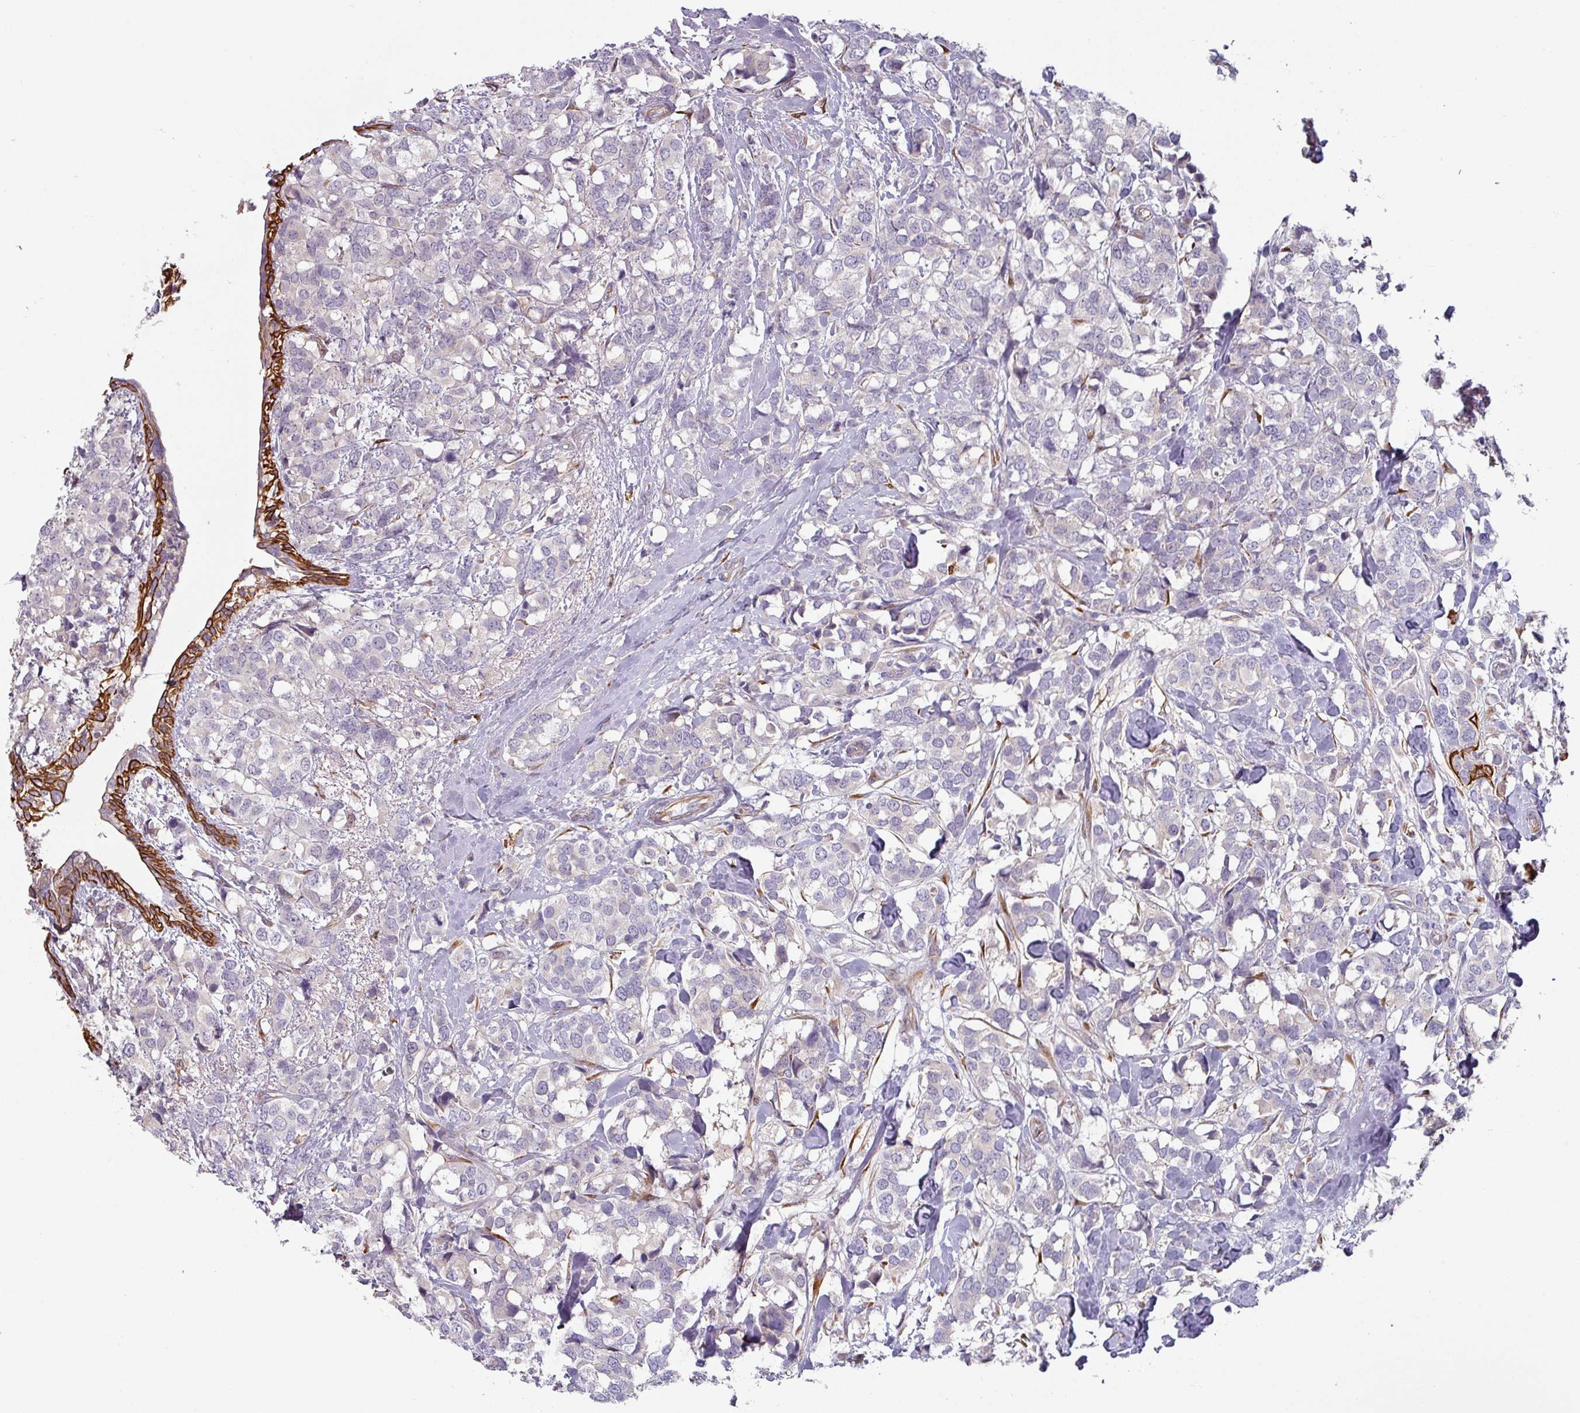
{"staining": {"intensity": "negative", "quantity": "none", "location": "none"}, "tissue": "breast cancer", "cell_type": "Tumor cells", "image_type": "cancer", "snomed": [{"axis": "morphology", "description": "Lobular carcinoma"}, {"axis": "topography", "description": "Breast"}], "caption": "Immunohistochemistry (IHC) histopathology image of neoplastic tissue: human breast cancer (lobular carcinoma) stained with DAB demonstrates no significant protein expression in tumor cells.", "gene": "CEP78", "patient": {"sex": "female", "age": 59}}